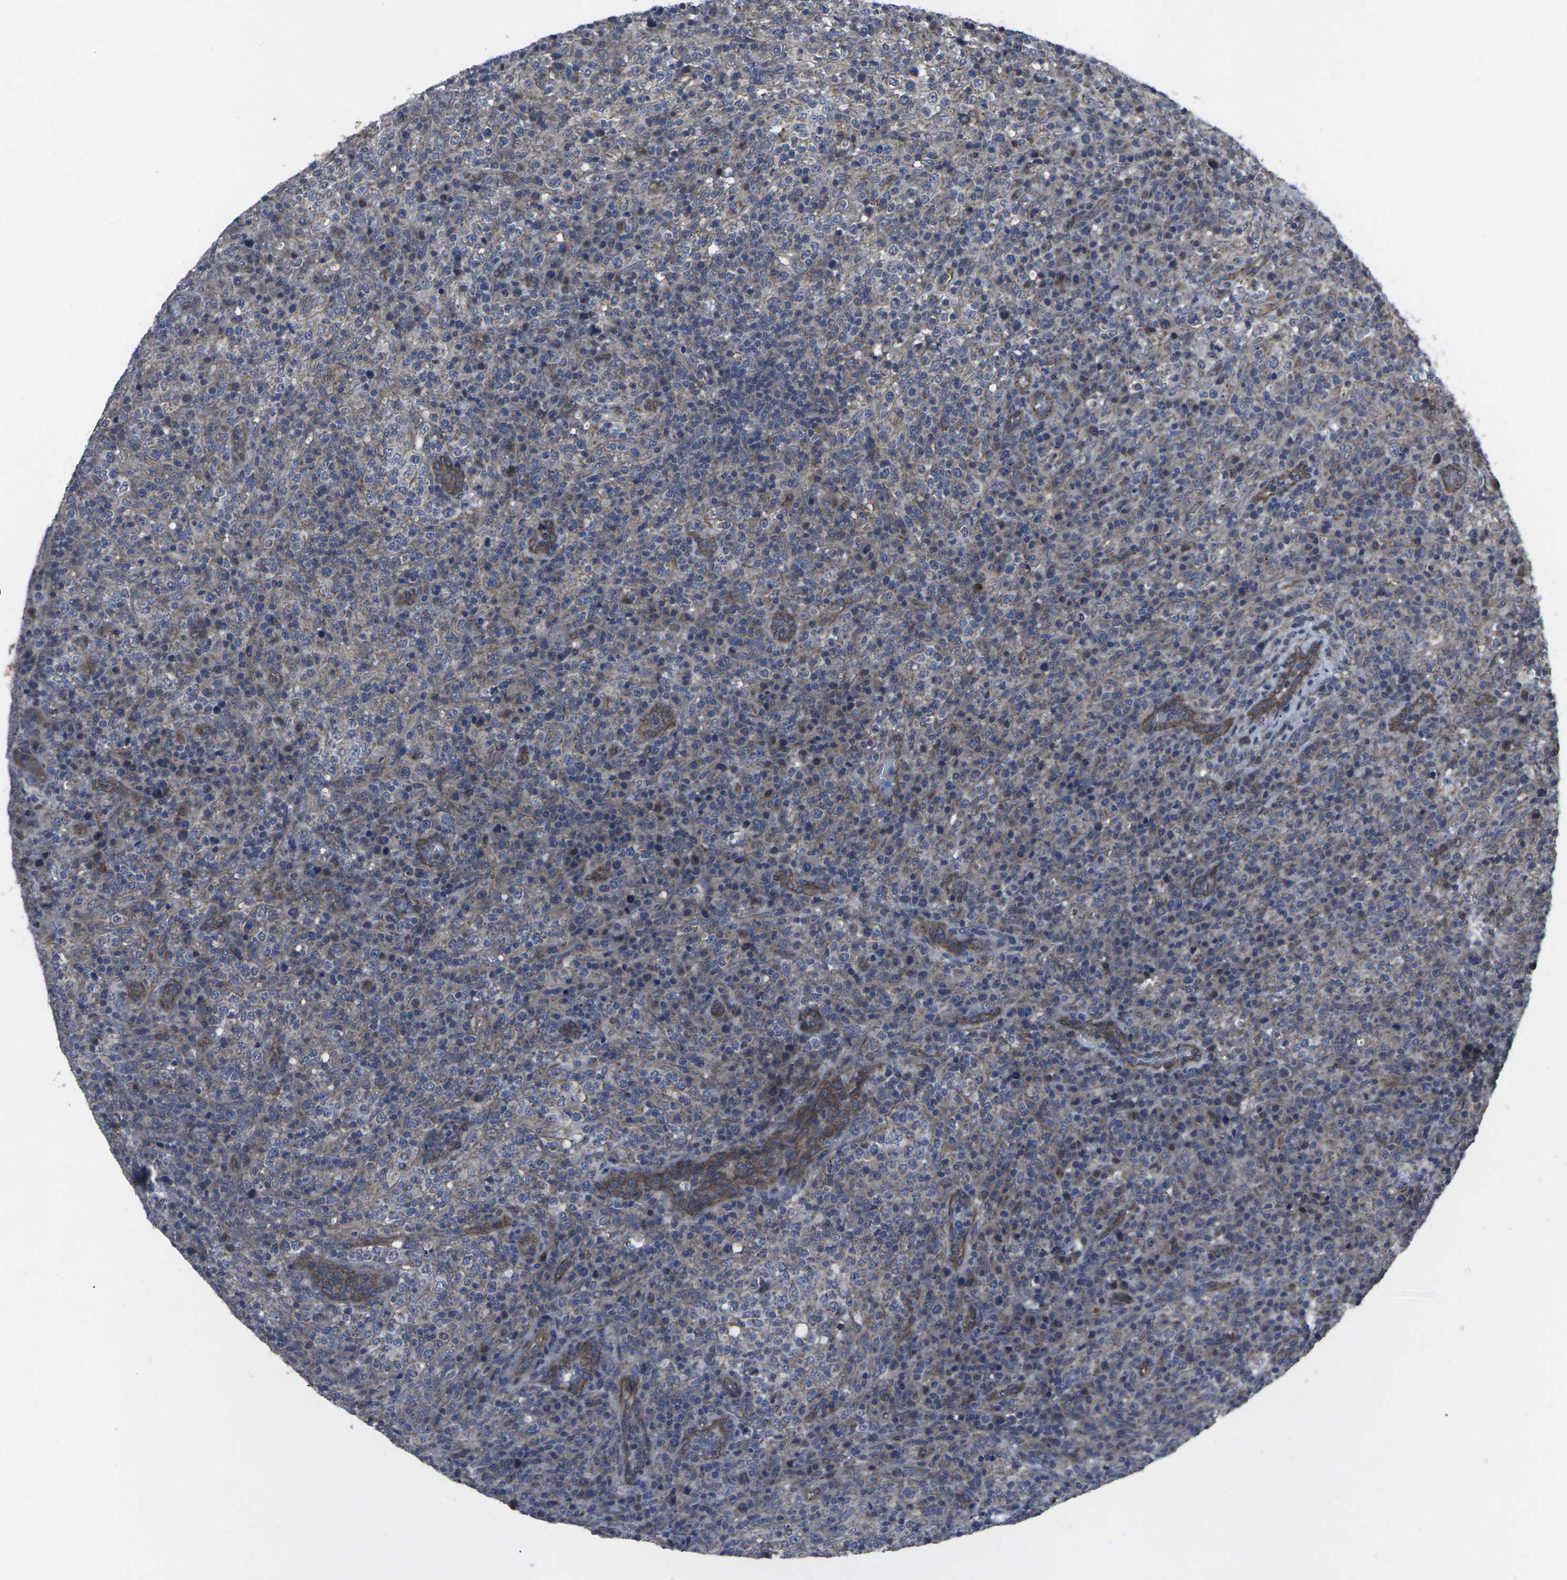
{"staining": {"intensity": "moderate", "quantity": "25%-75%", "location": "cytoplasmic/membranous"}, "tissue": "lymphoma", "cell_type": "Tumor cells", "image_type": "cancer", "snomed": [{"axis": "morphology", "description": "Malignant lymphoma, non-Hodgkin's type, High grade"}, {"axis": "topography", "description": "Lymph node"}], "caption": "Malignant lymphoma, non-Hodgkin's type (high-grade) stained with DAB (3,3'-diaminobenzidine) IHC demonstrates medium levels of moderate cytoplasmic/membranous staining in approximately 25%-75% of tumor cells.", "gene": "MAPKAPK2", "patient": {"sex": "female", "age": 76}}